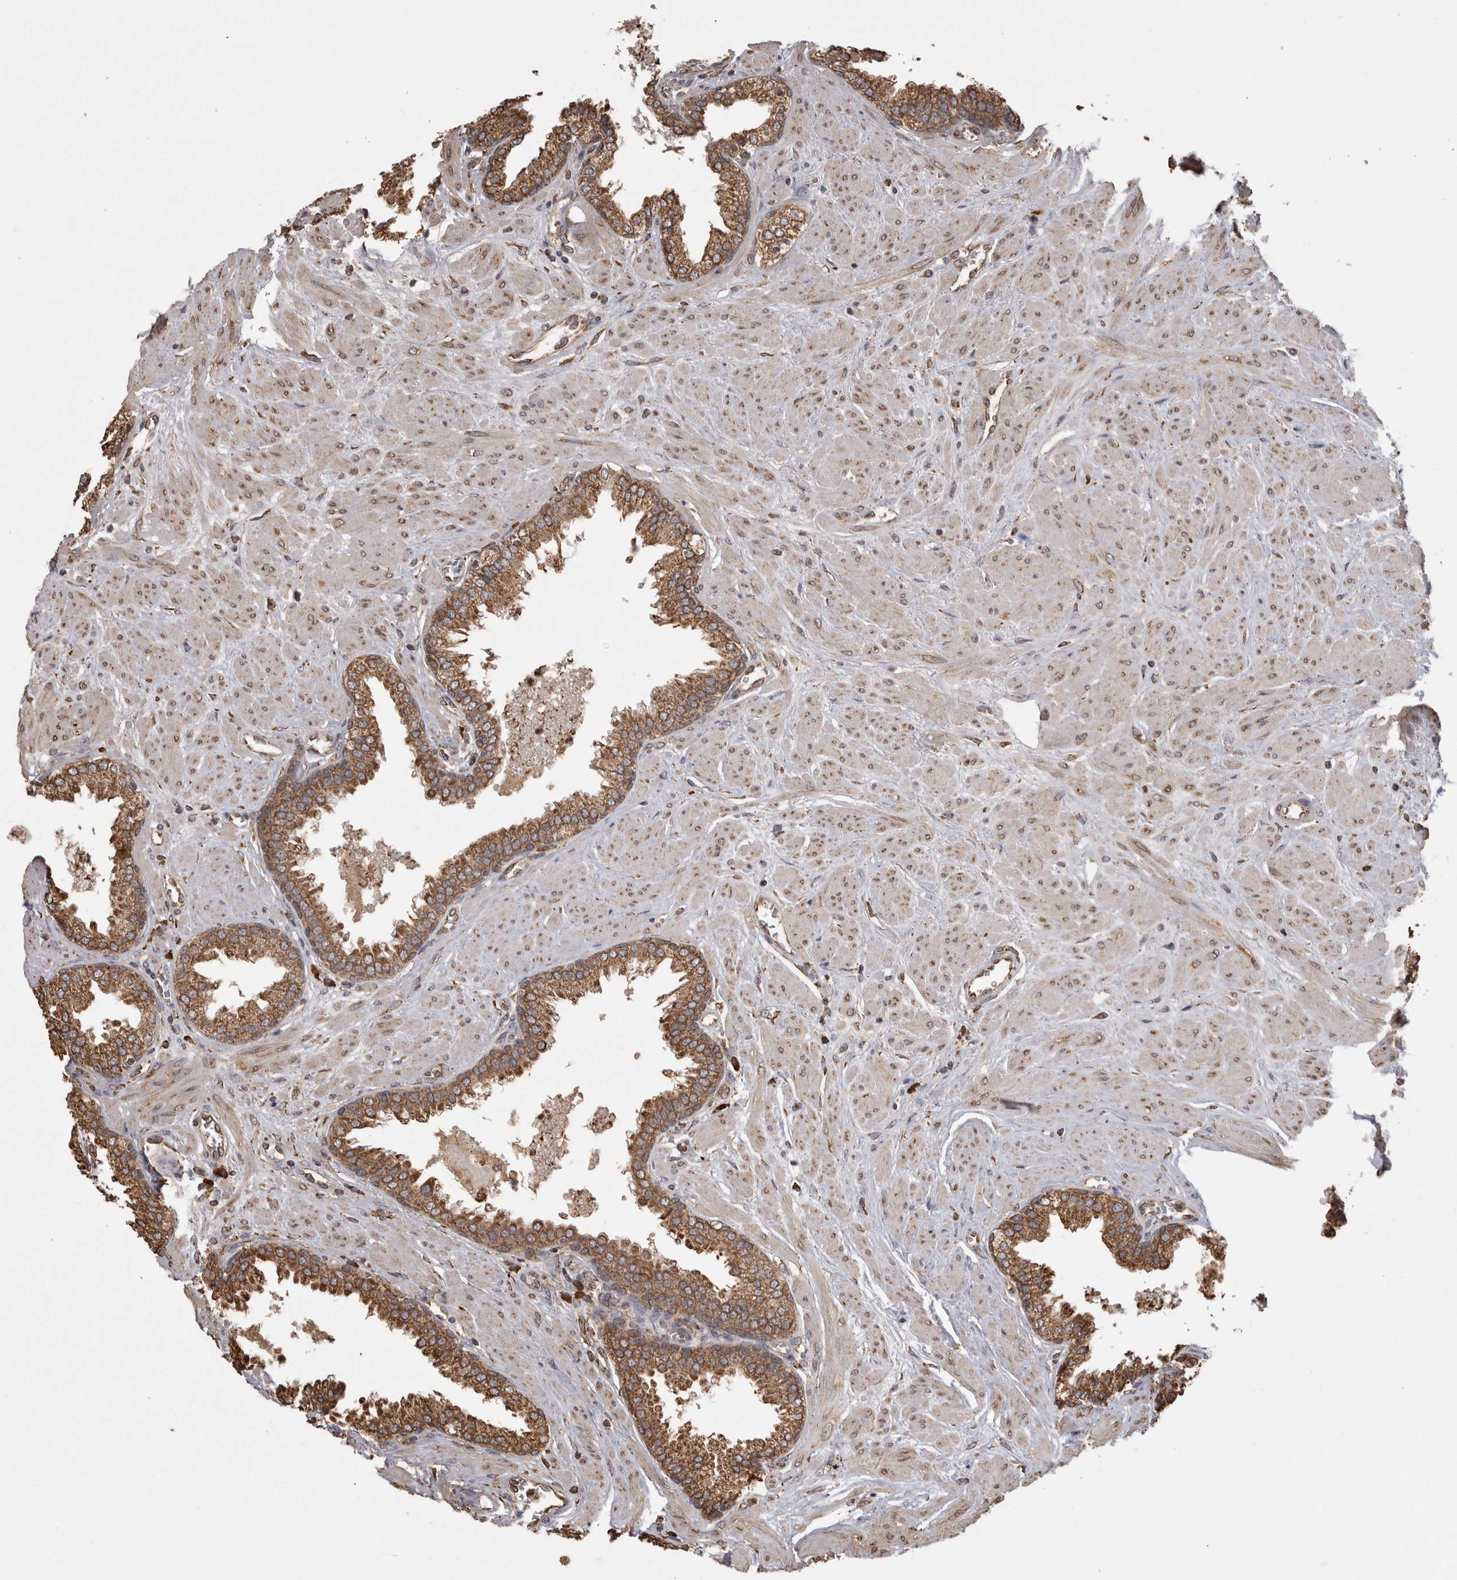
{"staining": {"intensity": "moderate", "quantity": ">75%", "location": "cytoplasmic/membranous"}, "tissue": "prostate", "cell_type": "Glandular cells", "image_type": "normal", "snomed": [{"axis": "morphology", "description": "Normal tissue, NOS"}, {"axis": "topography", "description": "Prostate"}], "caption": "DAB (3,3'-diaminobenzidine) immunohistochemical staining of benign human prostate demonstrates moderate cytoplasmic/membranous protein positivity in about >75% of glandular cells.", "gene": "PON2", "patient": {"sex": "male", "age": 51}}